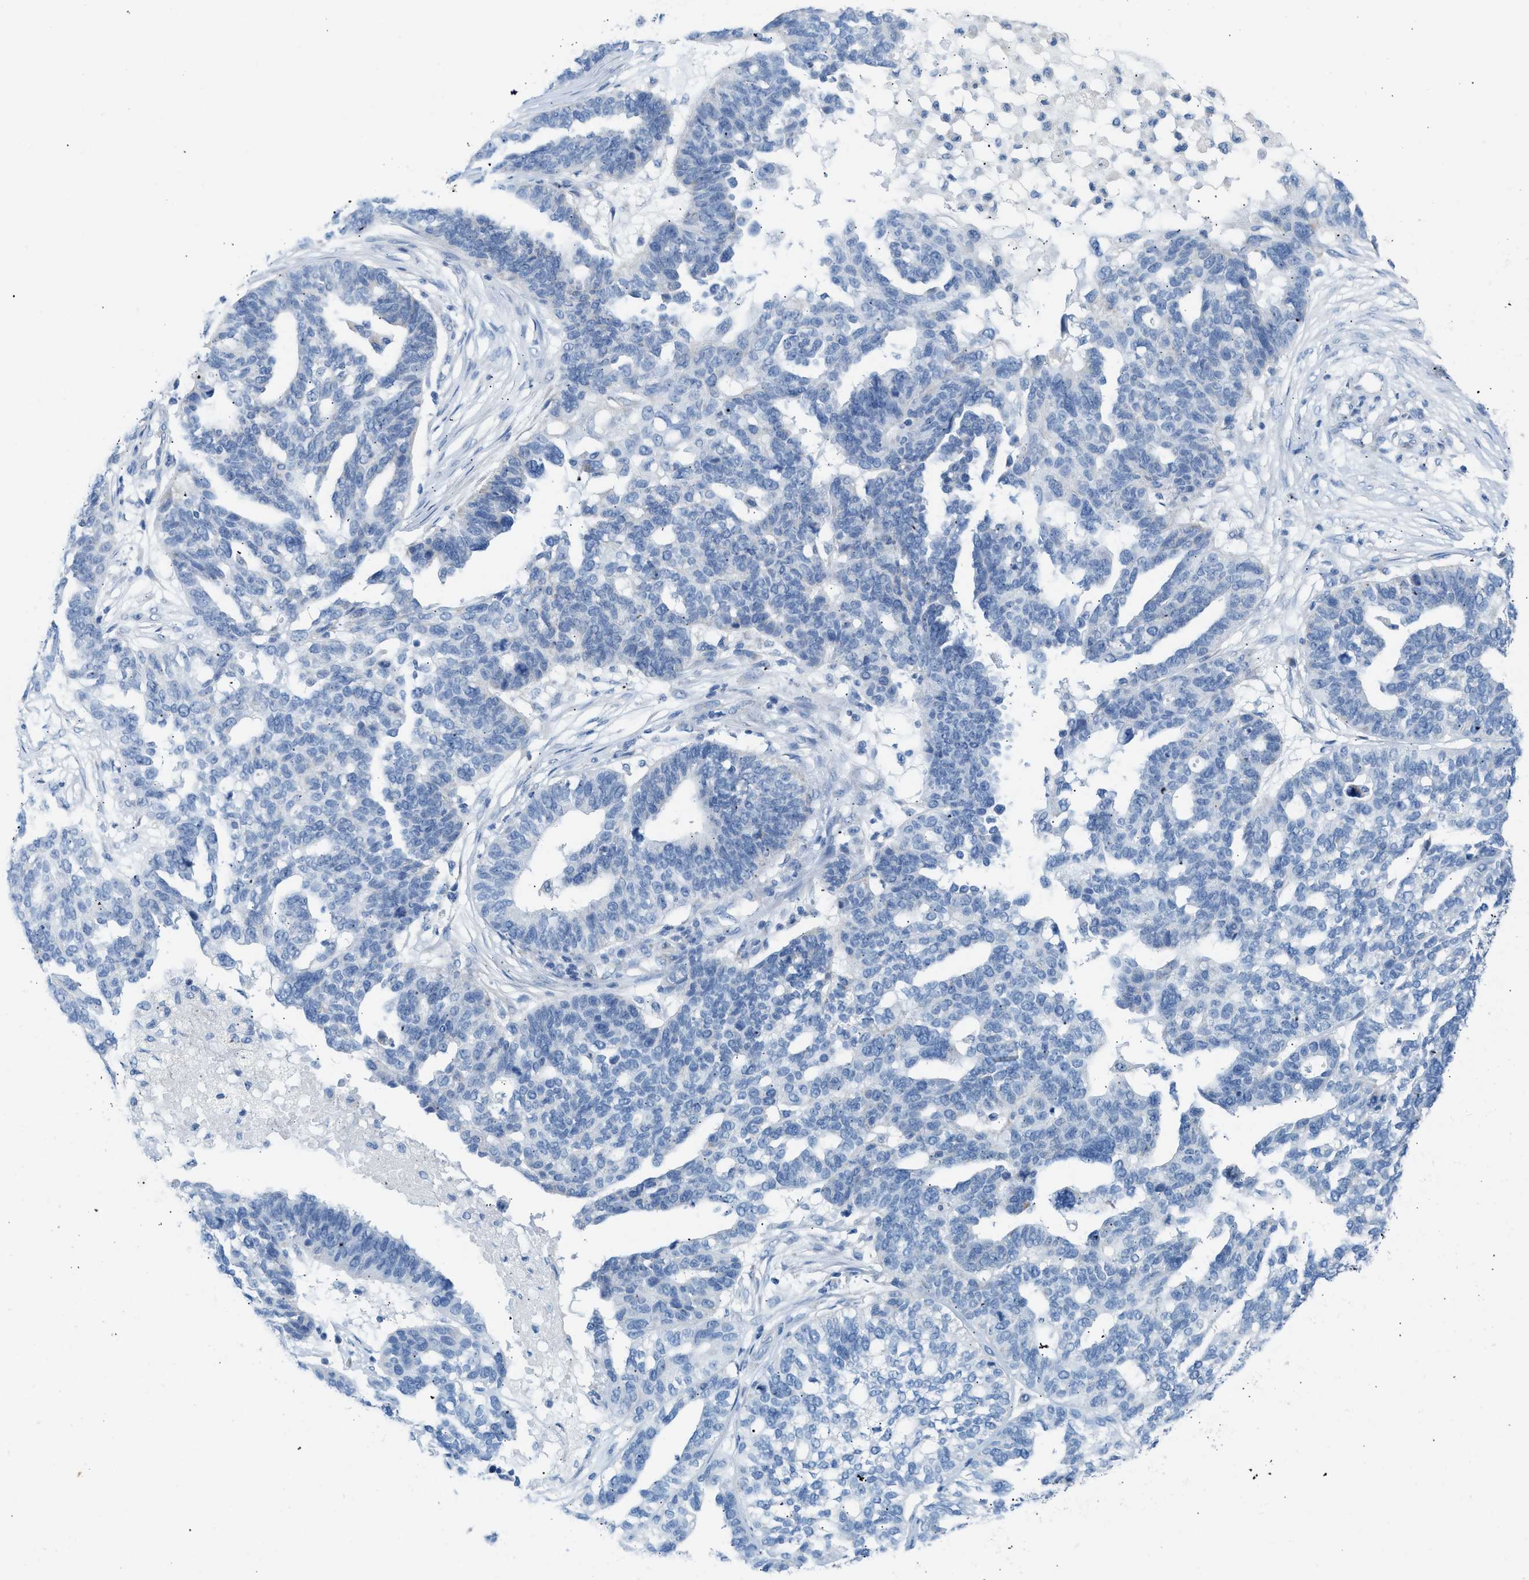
{"staining": {"intensity": "negative", "quantity": "none", "location": "none"}, "tissue": "ovarian cancer", "cell_type": "Tumor cells", "image_type": "cancer", "snomed": [{"axis": "morphology", "description": "Cystadenocarcinoma, serous, NOS"}, {"axis": "topography", "description": "Ovary"}], "caption": "Immunohistochemical staining of human ovarian serous cystadenocarcinoma displays no significant staining in tumor cells.", "gene": "NDUFS8", "patient": {"sex": "female", "age": 59}}